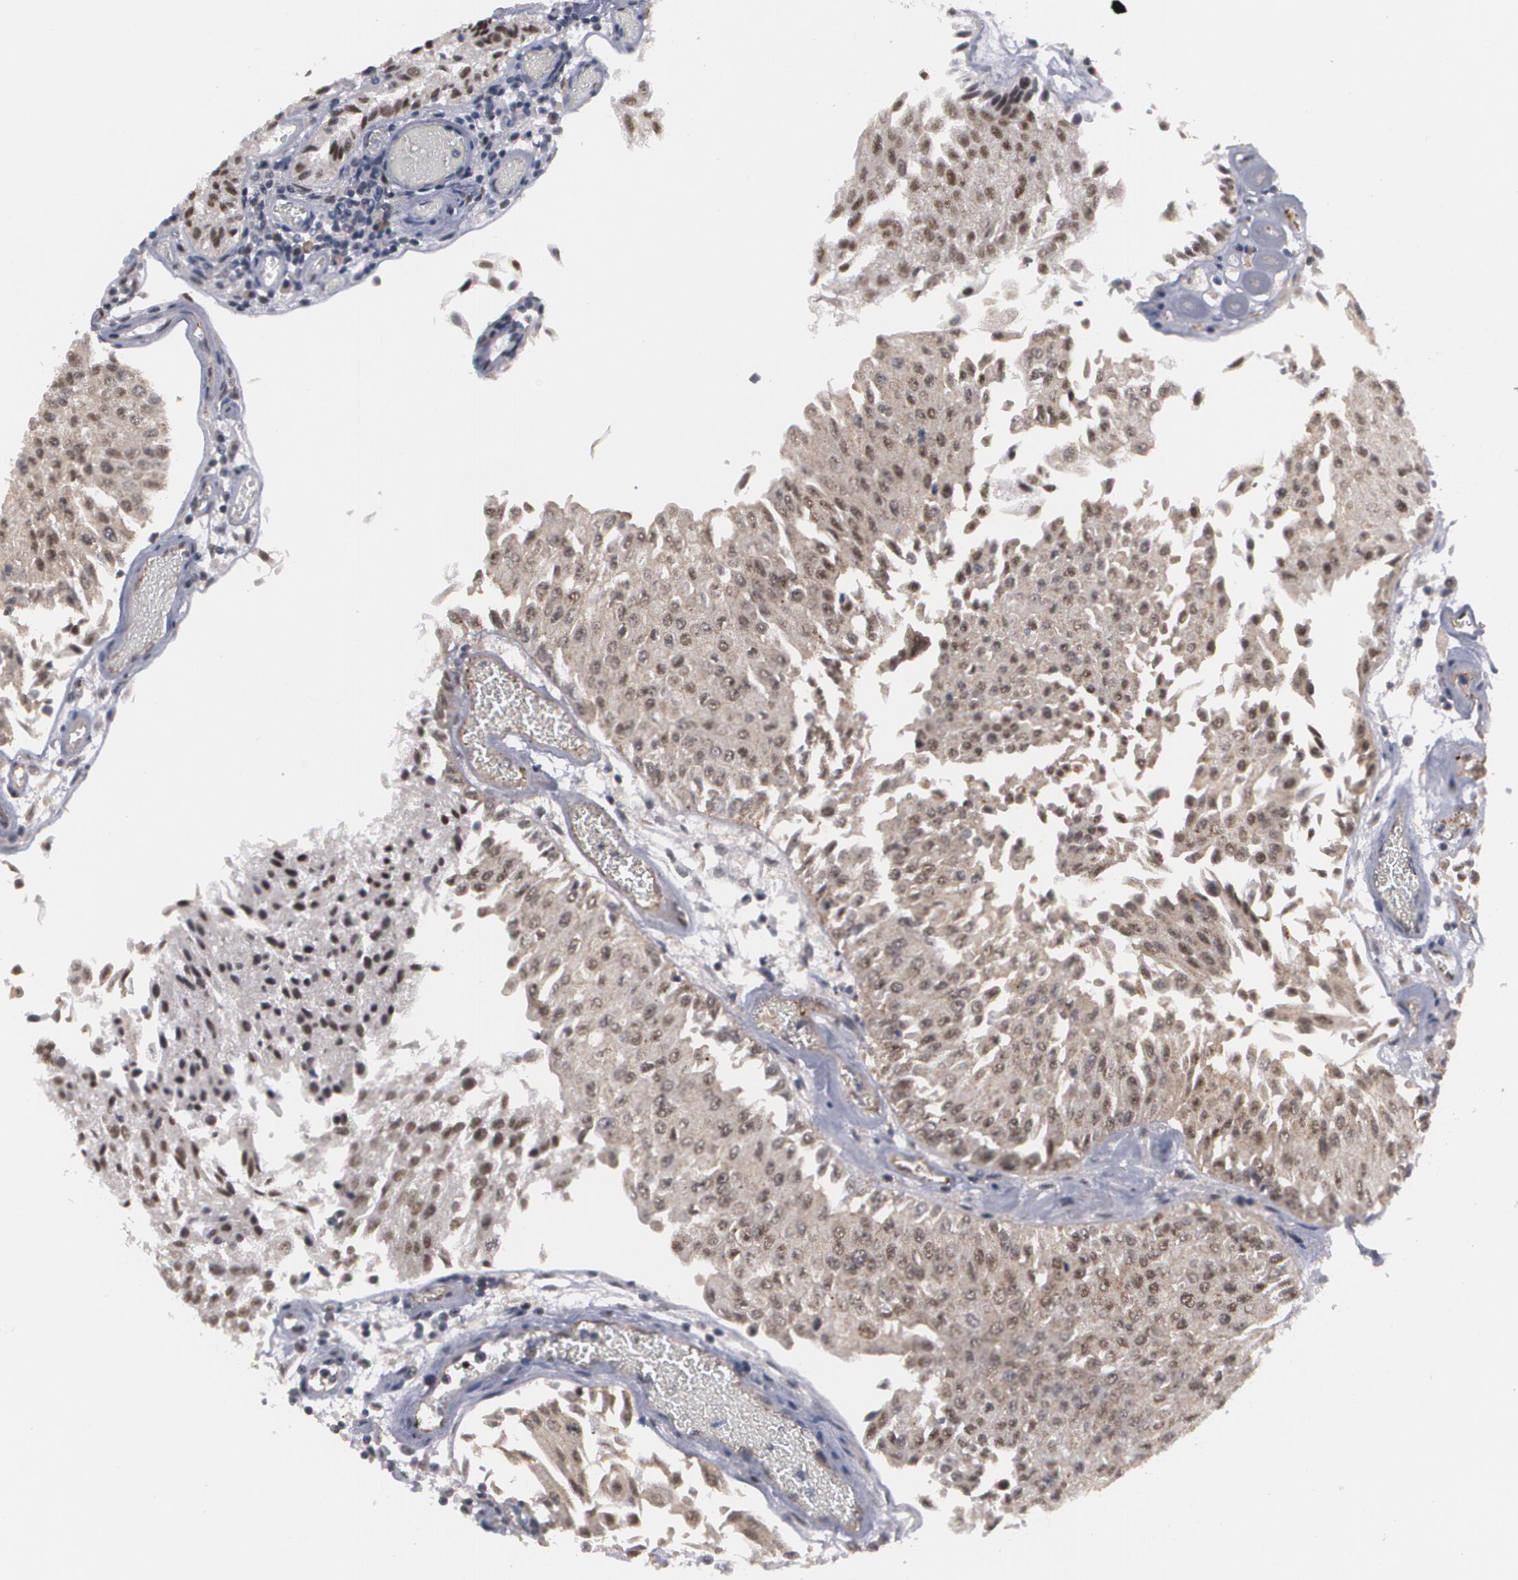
{"staining": {"intensity": "weak", "quantity": ">75%", "location": "nuclear"}, "tissue": "urothelial cancer", "cell_type": "Tumor cells", "image_type": "cancer", "snomed": [{"axis": "morphology", "description": "Urothelial carcinoma, Low grade"}, {"axis": "topography", "description": "Urinary bladder"}], "caption": "Approximately >75% of tumor cells in low-grade urothelial carcinoma display weak nuclear protein expression as visualized by brown immunohistochemical staining.", "gene": "INTS6", "patient": {"sex": "male", "age": 86}}